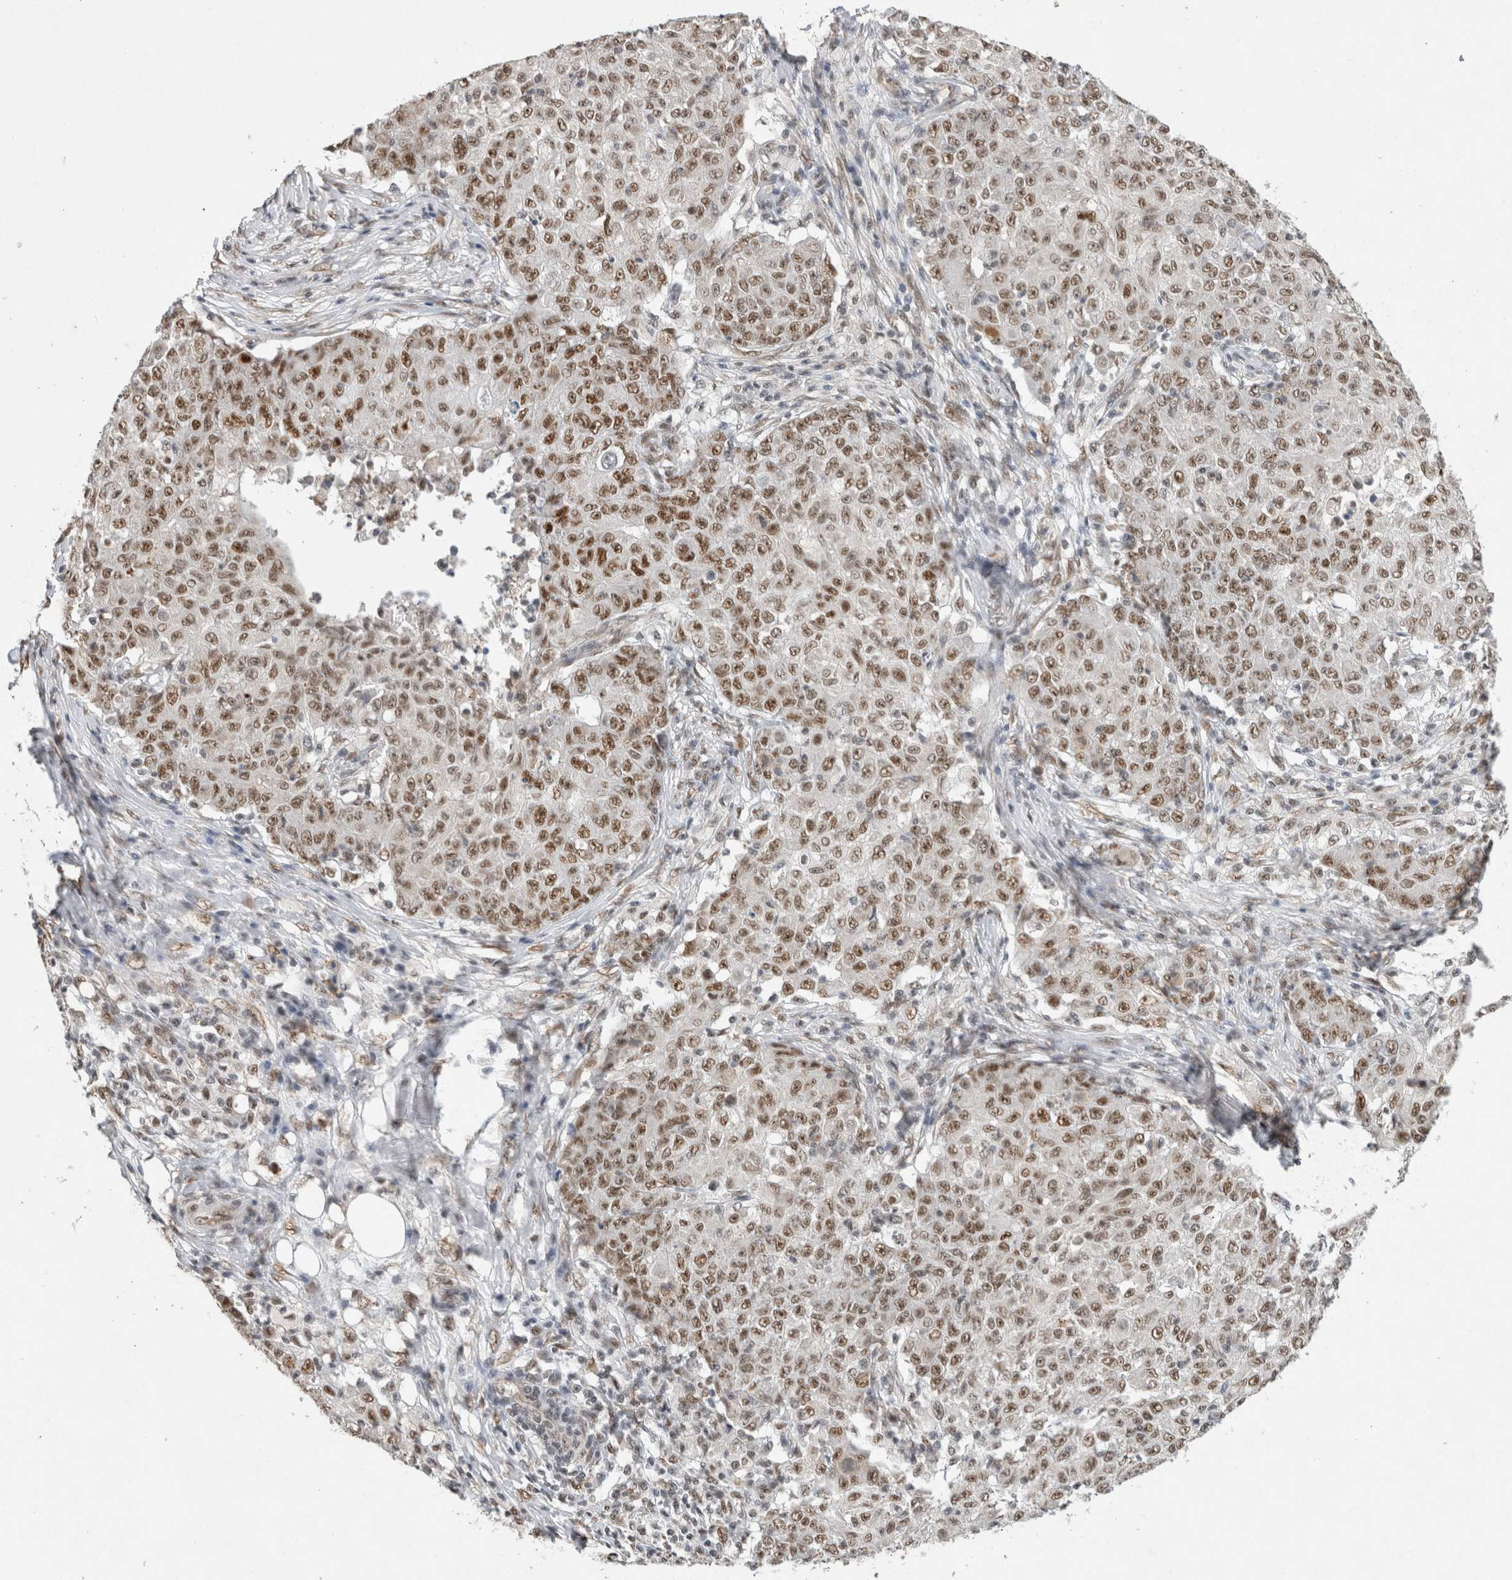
{"staining": {"intensity": "strong", "quantity": "25%-75%", "location": "nuclear"}, "tissue": "ovarian cancer", "cell_type": "Tumor cells", "image_type": "cancer", "snomed": [{"axis": "morphology", "description": "Carcinoma, endometroid"}, {"axis": "topography", "description": "Ovary"}], "caption": "The immunohistochemical stain highlights strong nuclear positivity in tumor cells of endometroid carcinoma (ovarian) tissue.", "gene": "DDX42", "patient": {"sex": "female", "age": 42}}